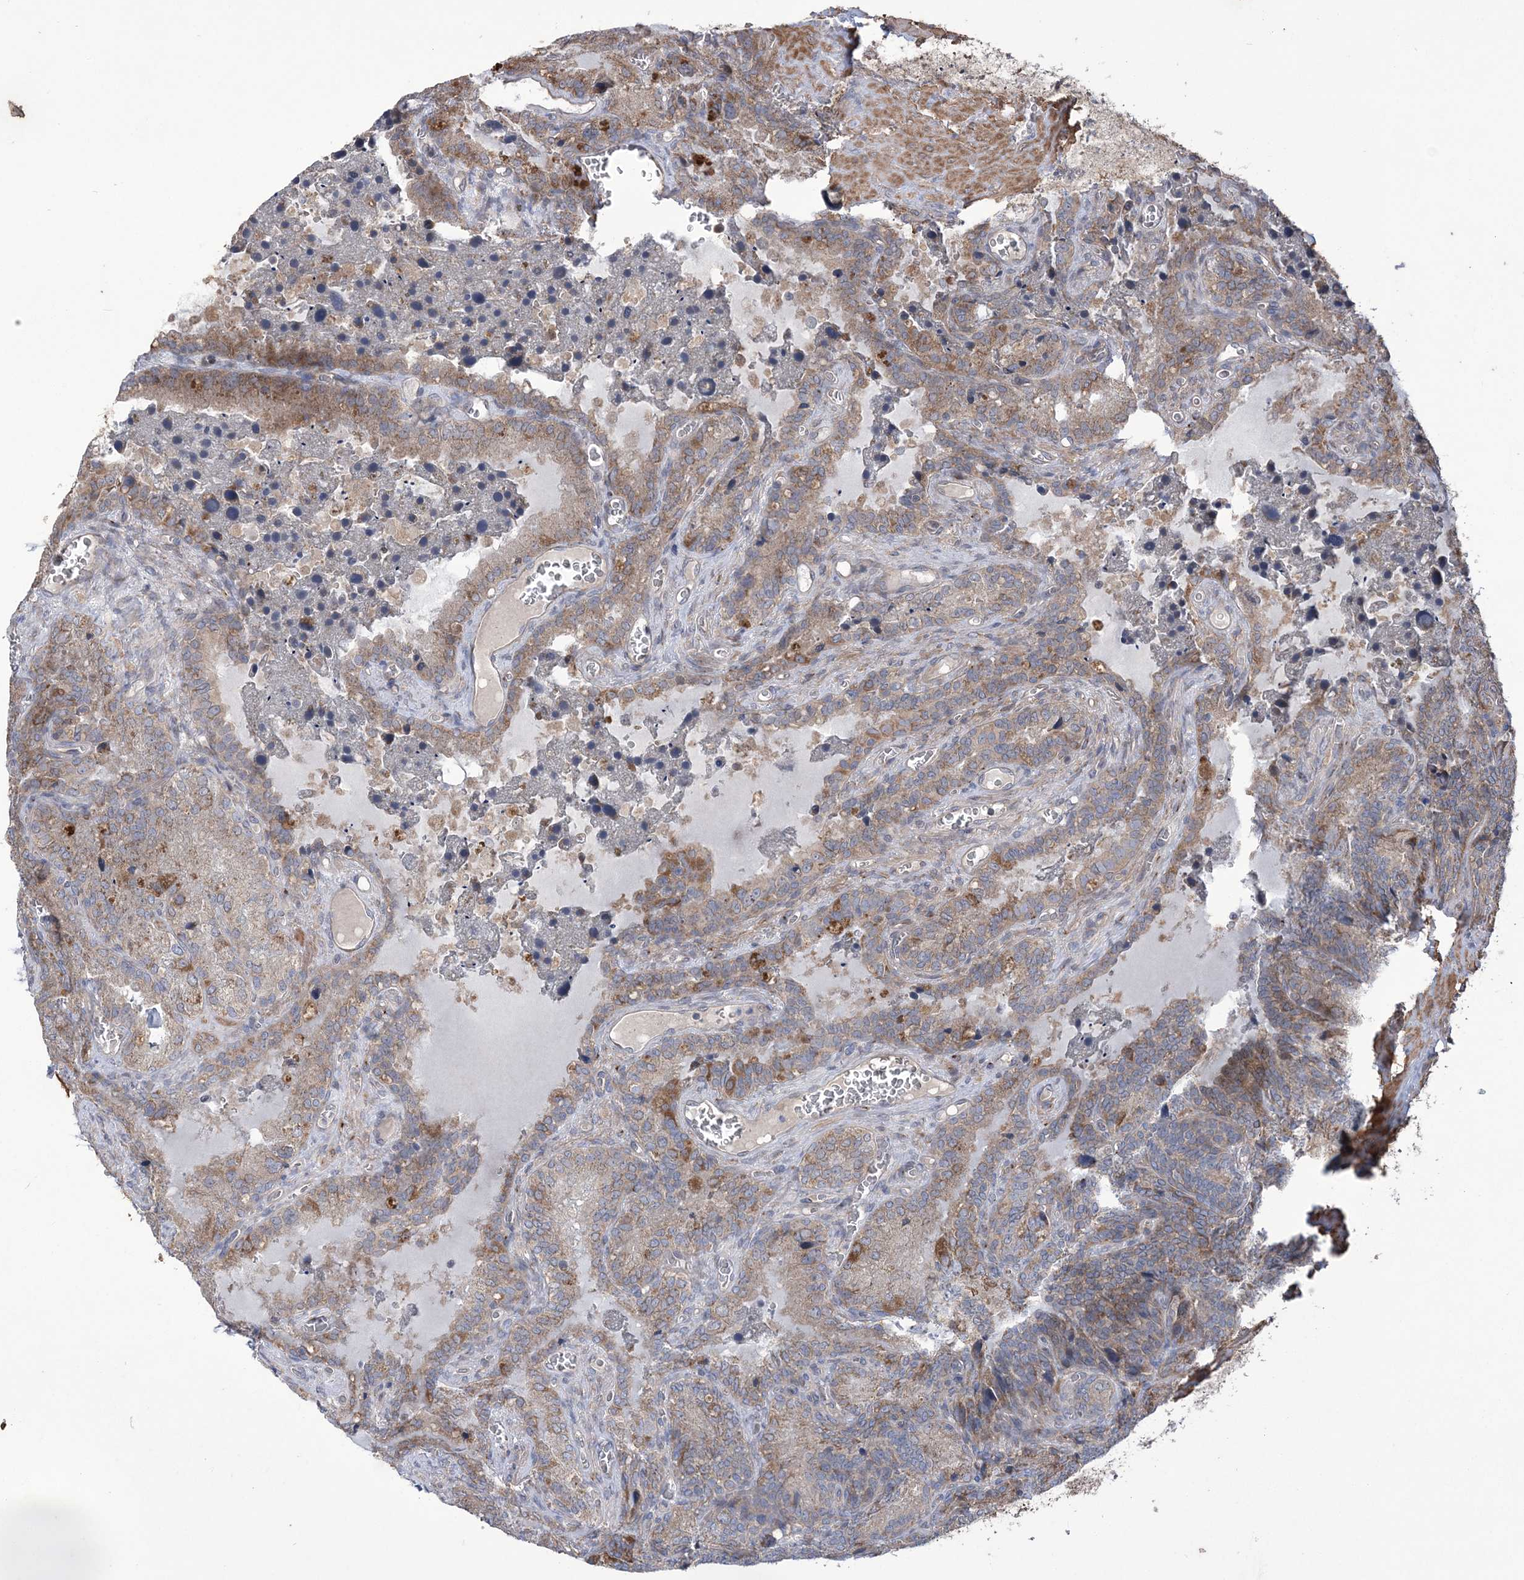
{"staining": {"intensity": "moderate", "quantity": "25%-75%", "location": "cytoplasmic/membranous"}, "tissue": "seminal vesicle", "cell_type": "Glandular cells", "image_type": "normal", "snomed": [{"axis": "morphology", "description": "Normal tissue, NOS"}, {"axis": "topography", "description": "Seminal veicle"}], "caption": "Normal seminal vesicle demonstrates moderate cytoplasmic/membranous staining in about 25%-75% of glandular cells (DAB IHC, brown staining for protein, blue staining for nuclei)..", "gene": "MTRF1L", "patient": {"sex": "male", "age": 62}}